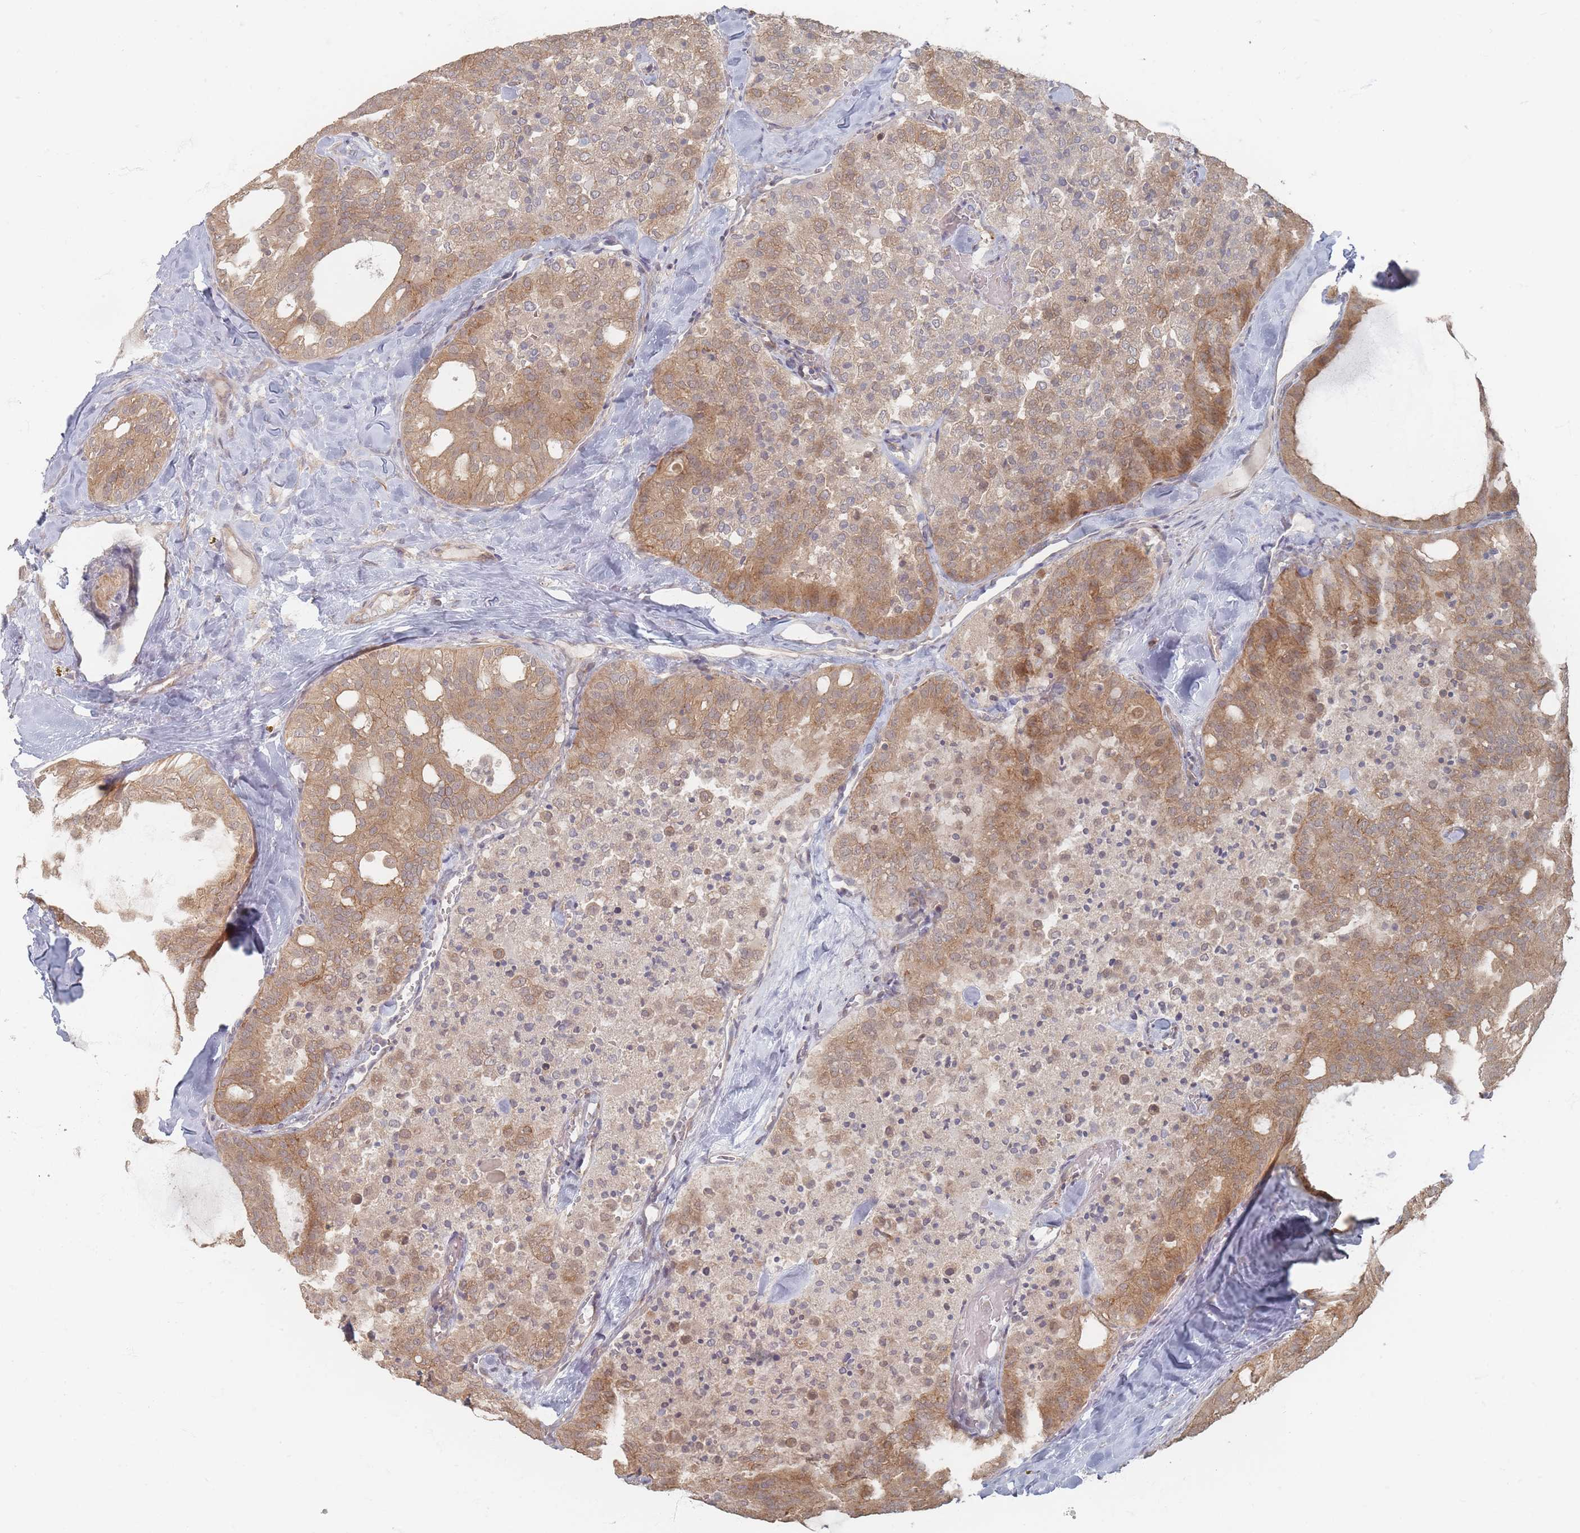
{"staining": {"intensity": "moderate", "quantity": "25%-75%", "location": "cytoplasmic/membranous"}, "tissue": "thyroid cancer", "cell_type": "Tumor cells", "image_type": "cancer", "snomed": [{"axis": "morphology", "description": "Follicular adenoma carcinoma, NOS"}, {"axis": "topography", "description": "Thyroid gland"}], "caption": "A micrograph of follicular adenoma carcinoma (thyroid) stained for a protein demonstrates moderate cytoplasmic/membranous brown staining in tumor cells.", "gene": "GLE1", "patient": {"sex": "male", "age": 75}}